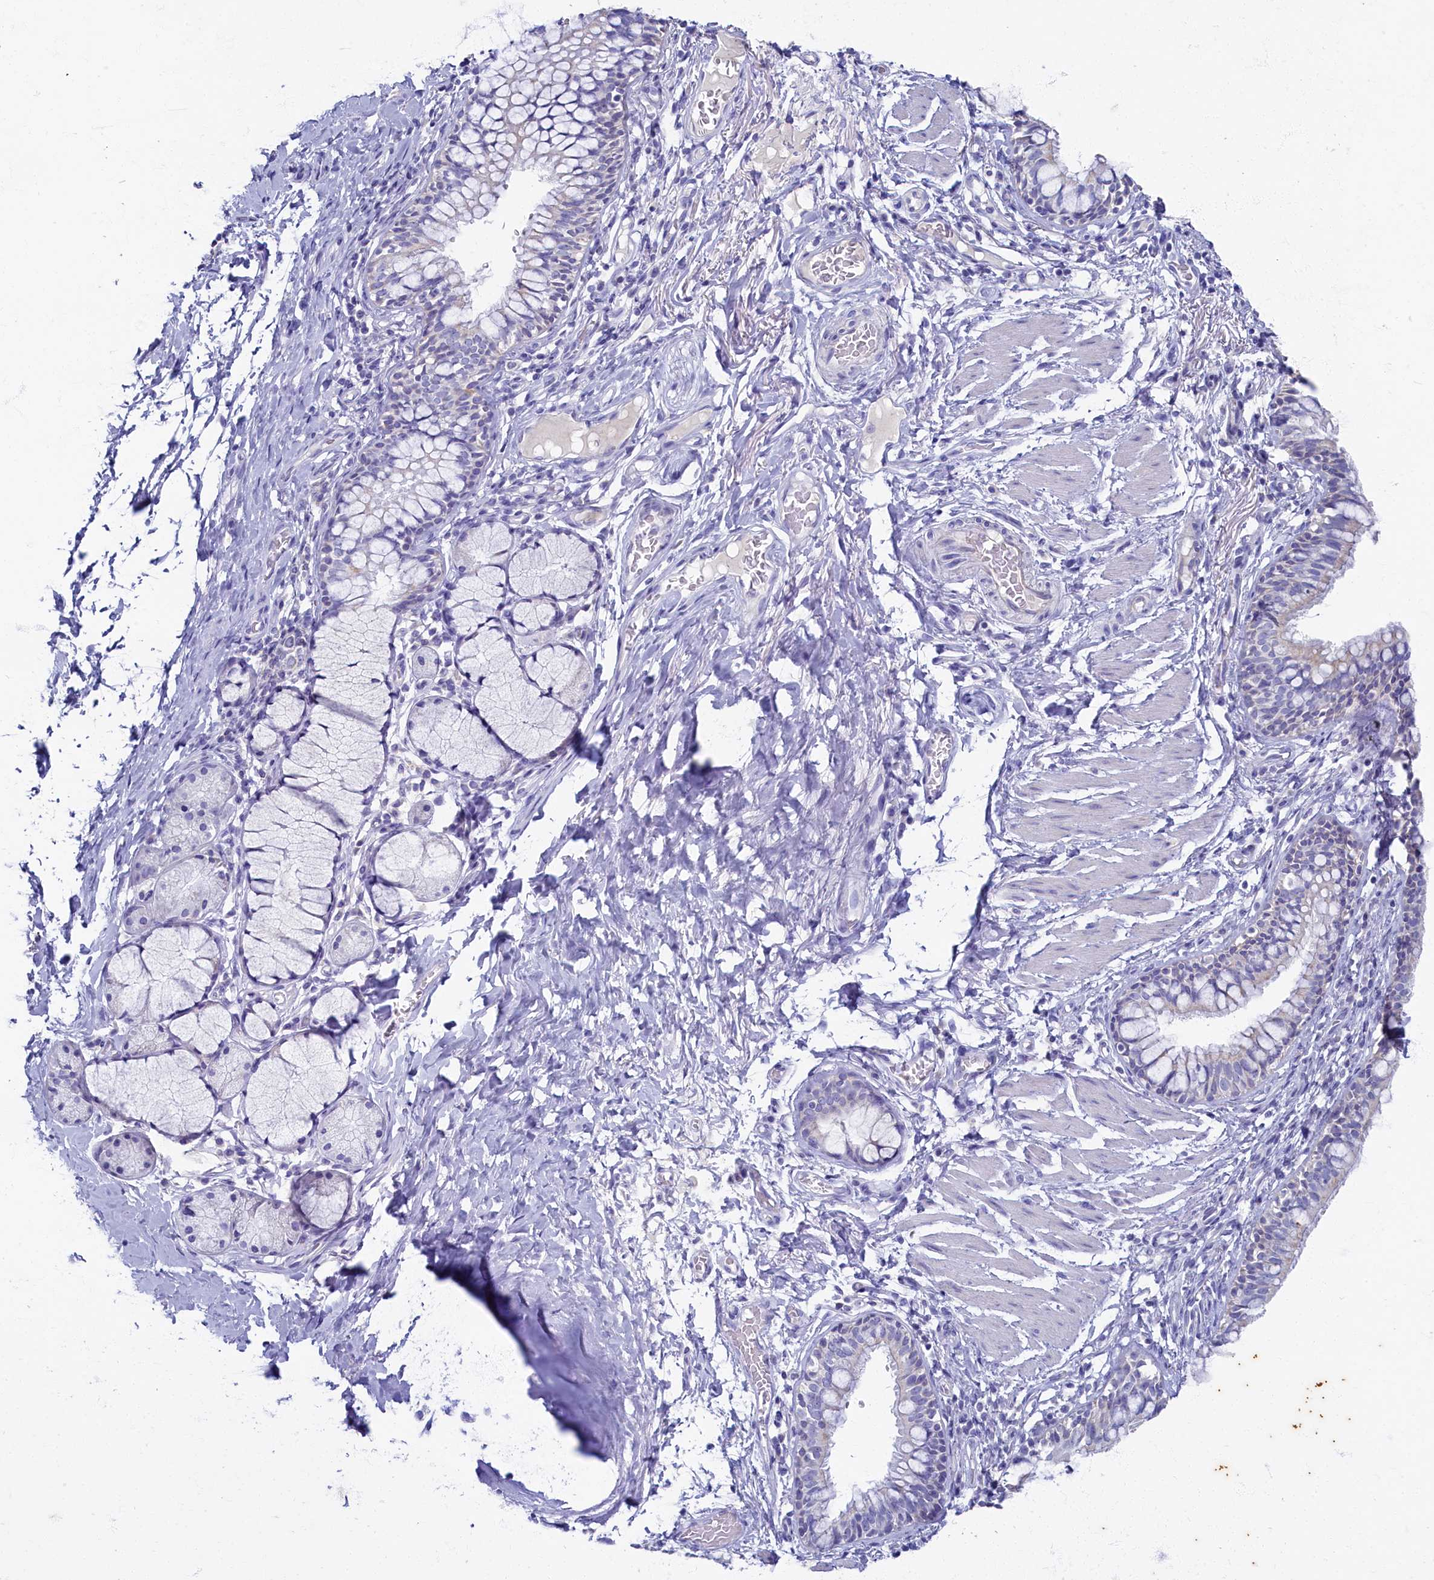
{"staining": {"intensity": "negative", "quantity": "none", "location": "none"}, "tissue": "bronchus", "cell_type": "Respiratory epithelial cells", "image_type": "normal", "snomed": [{"axis": "morphology", "description": "Normal tissue, NOS"}, {"axis": "topography", "description": "Cartilage tissue"}, {"axis": "topography", "description": "Bronchus"}], "caption": "The histopathology image shows no staining of respiratory epithelial cells in unremarkable bronchus.", "gene": "OCIAD2", "patient": {"sex": "female", "age": 36}}